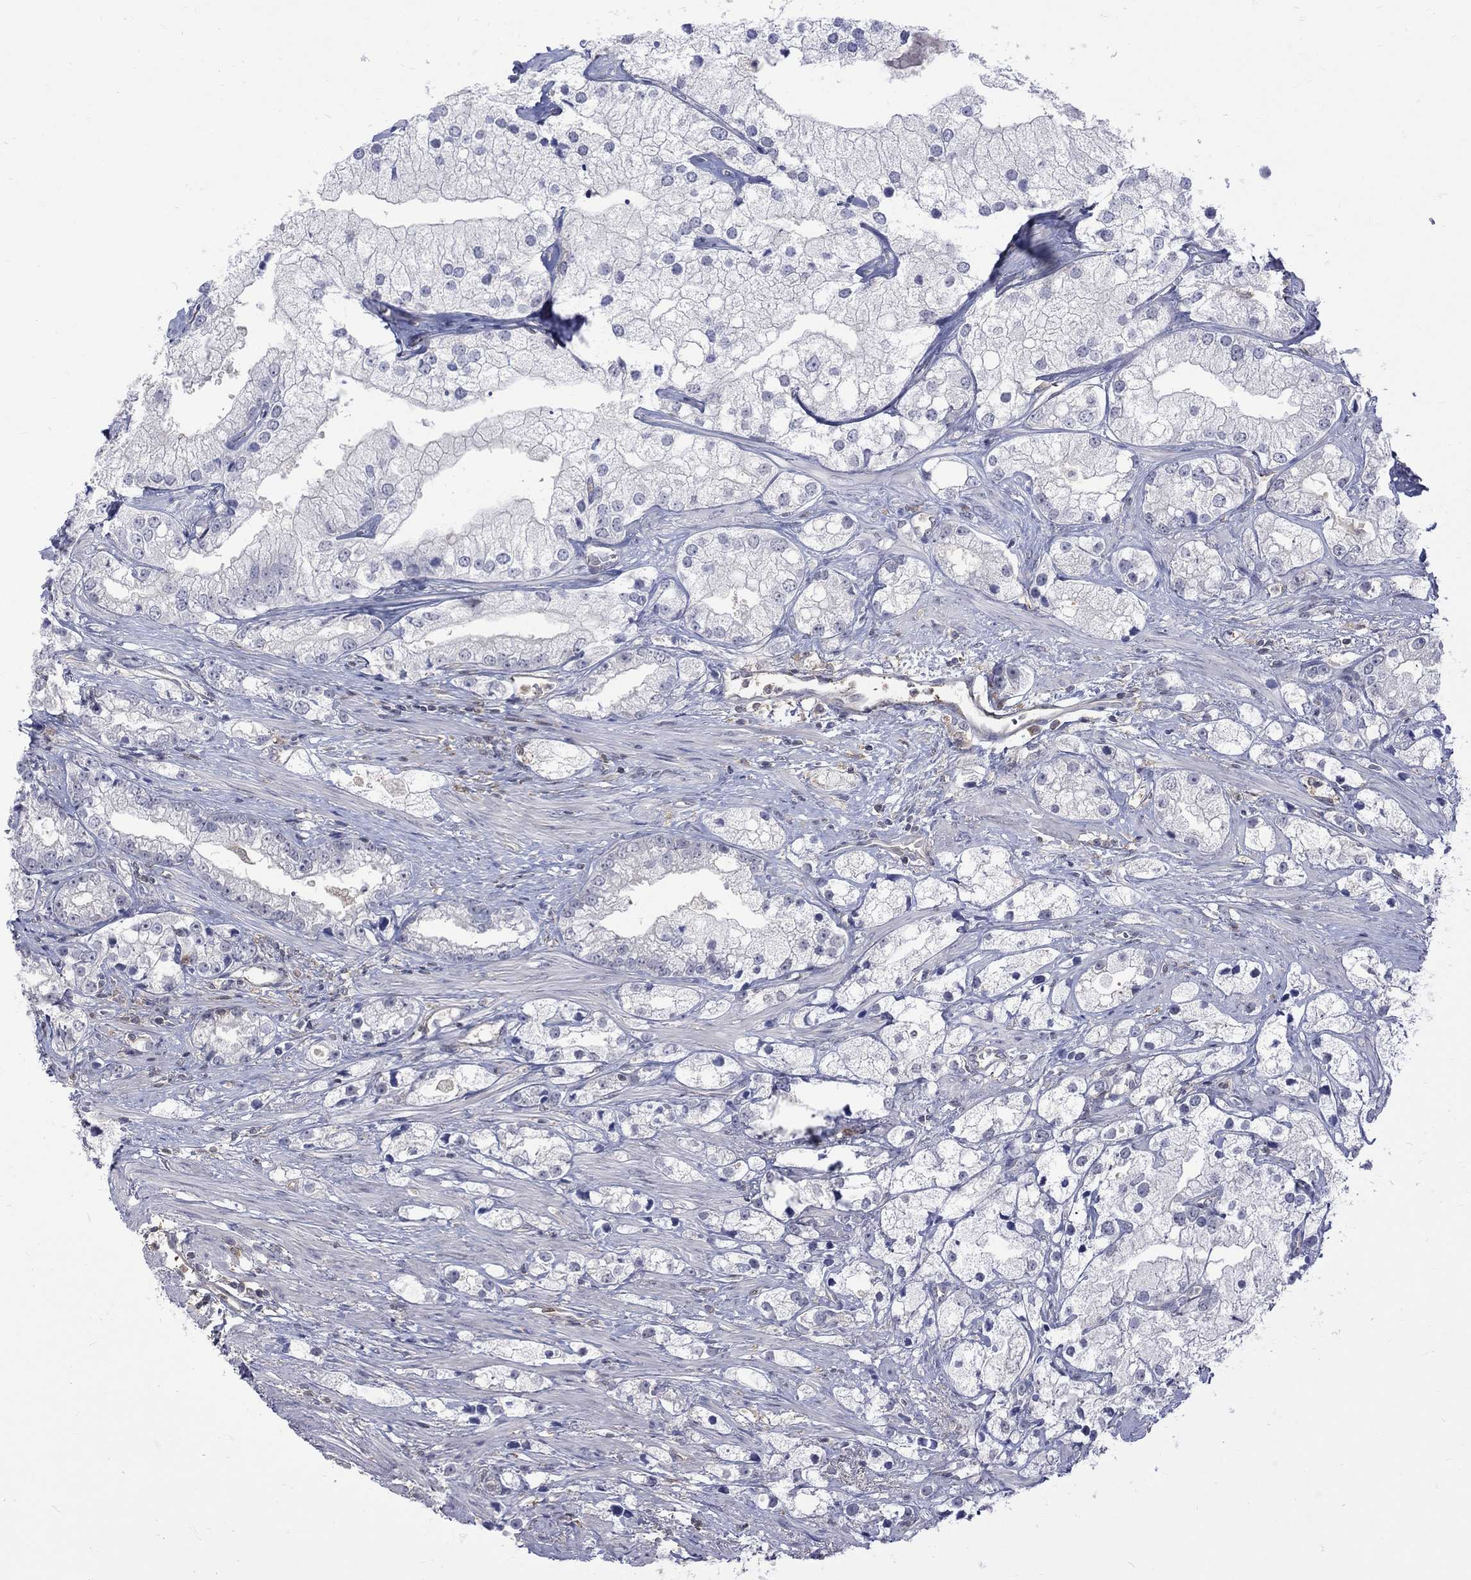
{"staining": {"intensity": "negative", "quantity": "none", "location": "none"}, "tissue": "prostate cancer", "cell_type": "Tumor cells", "image_type": "cancer", "snomed": [{"axis": "morphology", "description": "Adenocarcinoma, NOS"}, {"axis": "topography", "description": "Prostate and seminal vesicle, NOS"}, {"axis": "topography", "description": "Prostate"}], "caption": "Immunohistochemical staining of prostate adenocarcinoma displays no significant positivity in tumor cells. (Brightfield microscopy of DAB (3,3'-diaminobenzidine) immunohistochemistry at high magnification).", "gene": "HKDC1", "patient": {"sex": "male", "age": 79}}